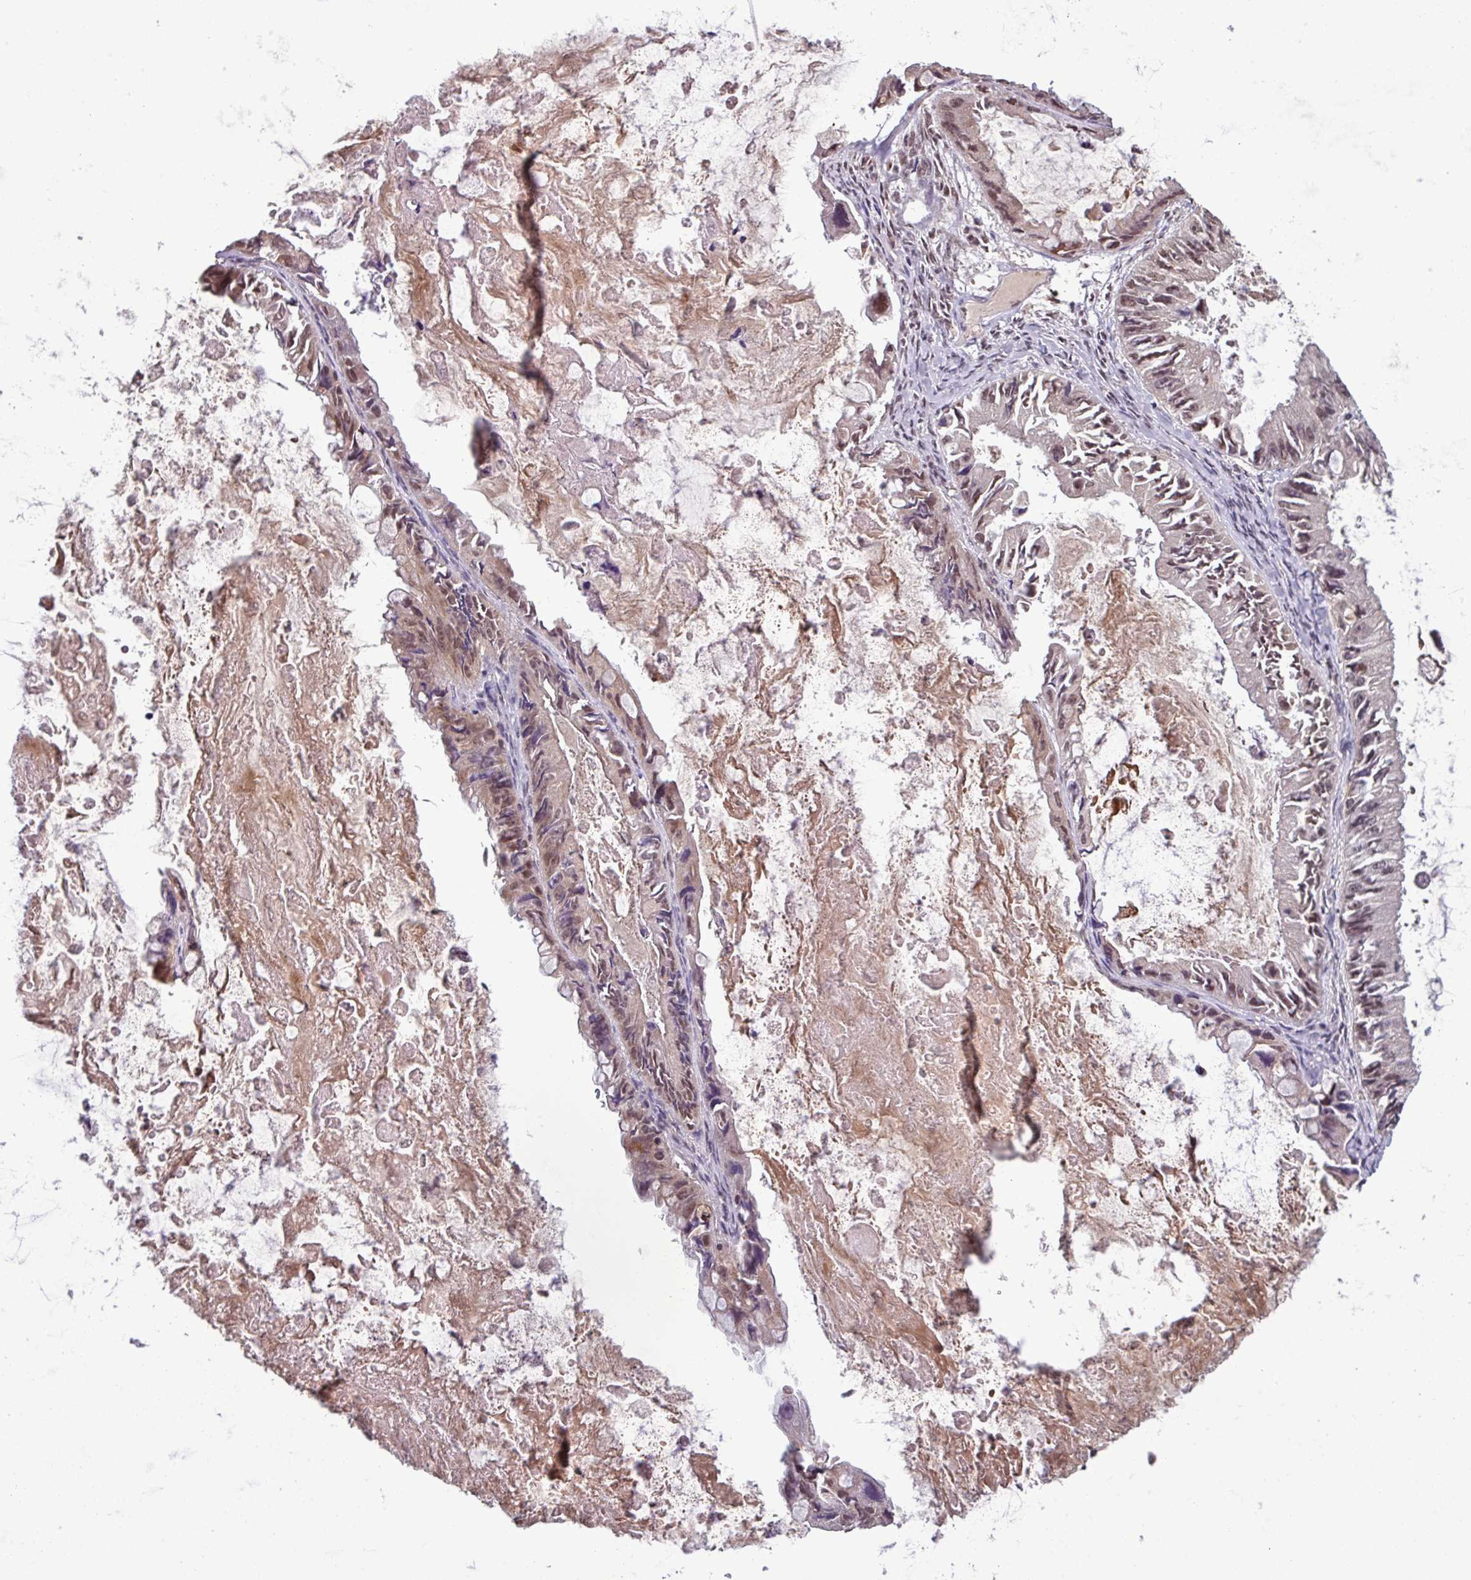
{"staining": {"intensity": "moderate", "quantity": "25%-75%", "location": "nuclear"}, "tissue": "ovarian cancer", "cell_type": "Tumor cells", "image_type": "cancer", "snomed": [{"axis": "morphology", "description": "Cystadenocarcinoma, mucinous, NOS"}, {"axis": "topography", "description": "Ovary"}], "caption": "Mucinous cystadenocarcinoma (ovarian) was stained to show a protein in brown. There is medium levels of moderate nuclear positivity in about 25%-75% of tumor cells.", "gene": "NOB1", "patient": {"sex": "female", "age": 61}}